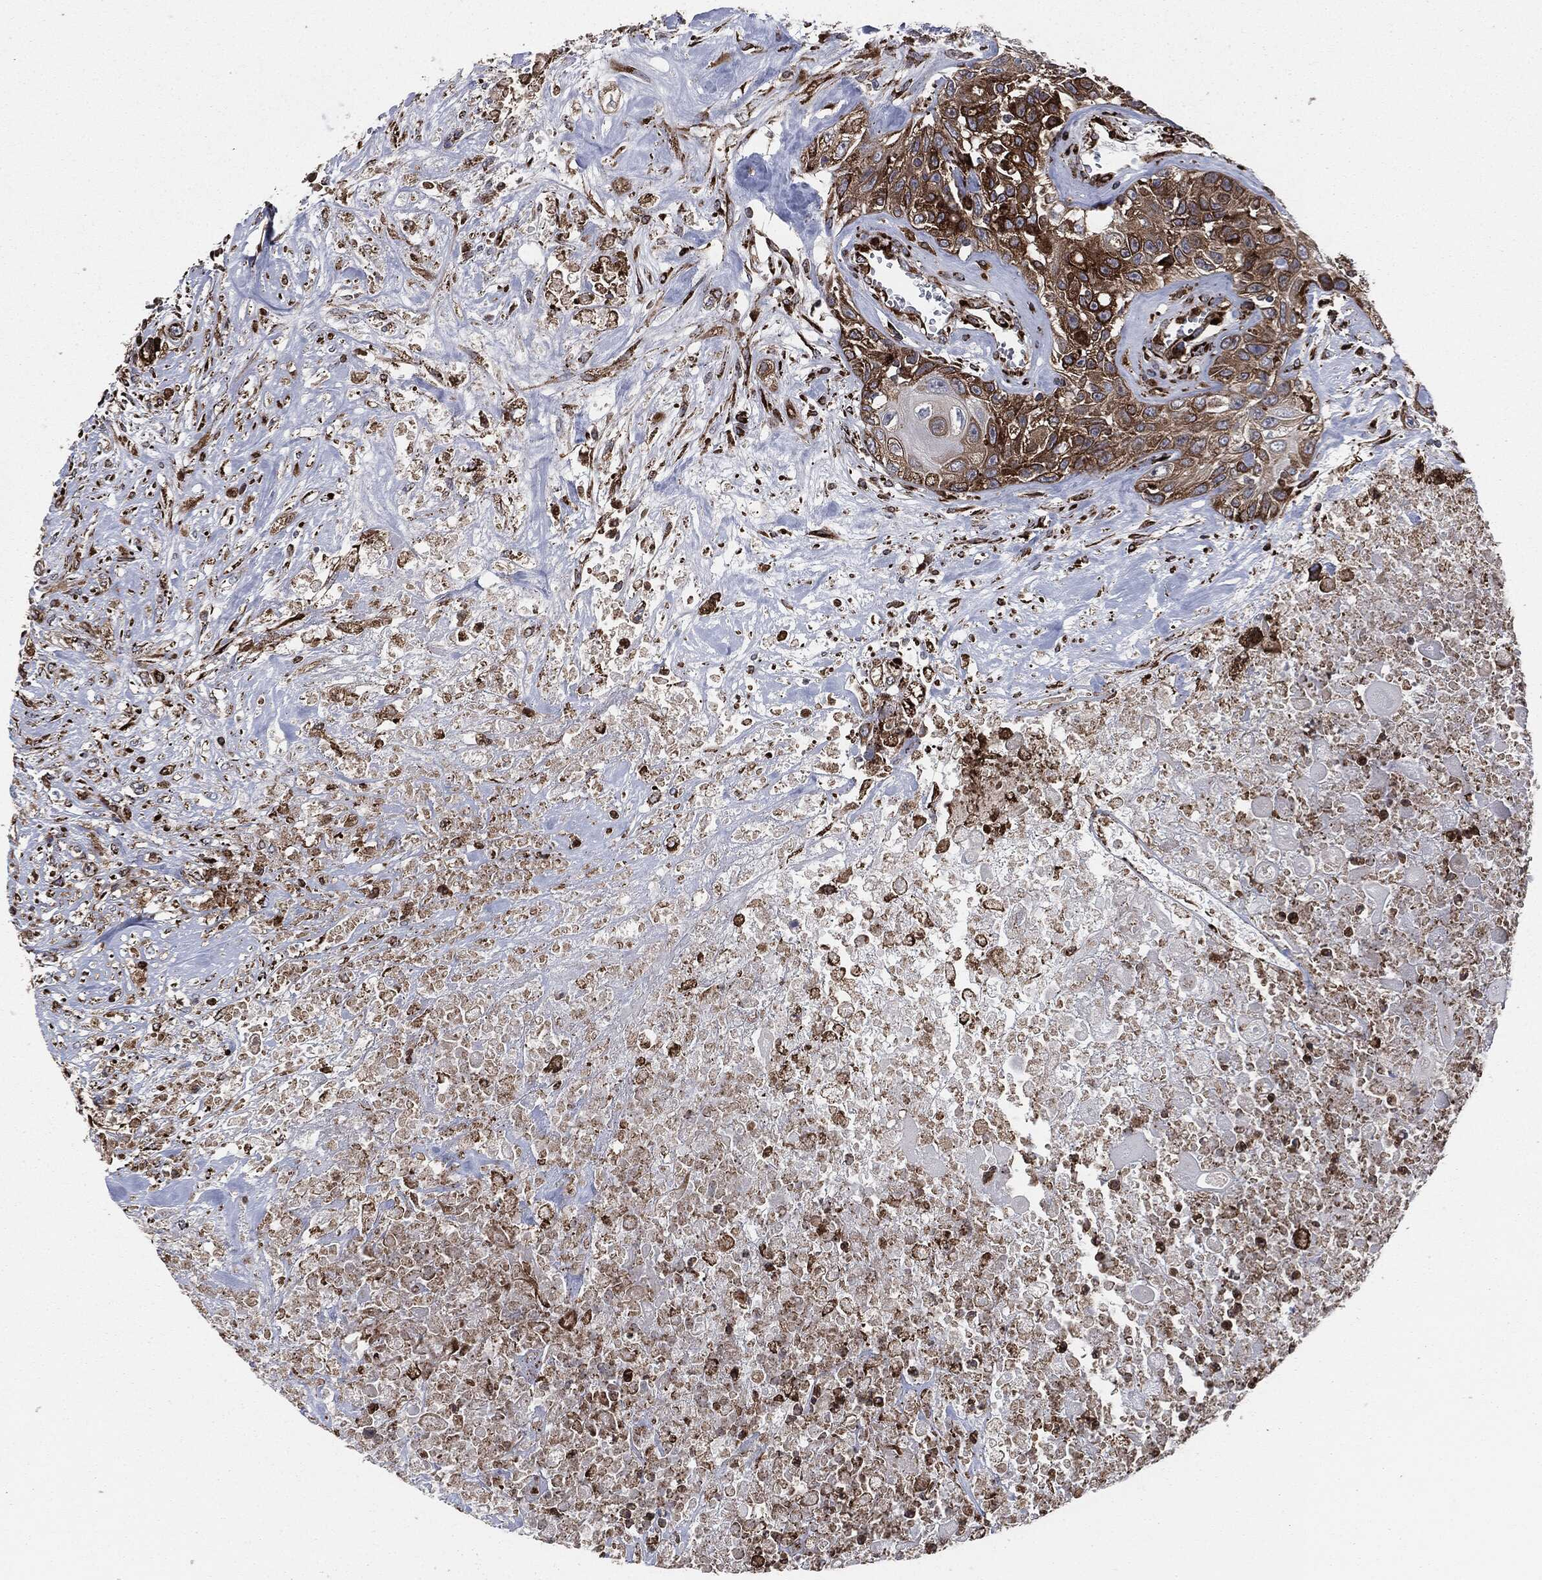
{"staining": {"intensity": "strong", "quantity": "25%-75%", "location": "cytoplasmic/membranous"}, "tissue": "urothelial cancer", "cell_type": "Tumor cells", "image_type": "cancer", "snomed": [{"axis": "morphology", "description": "Urothelial carcinoma, High grade"}, {"axis": "topography", "description": "Urinary bladder"}], "caption": "Urothelial cancer tissue shows strong cytoplasmic/membranous positivity in approximately 25%-75% of tumor cells", "gene": "CALR", "patient": {"sex": "female", "age": 56}}